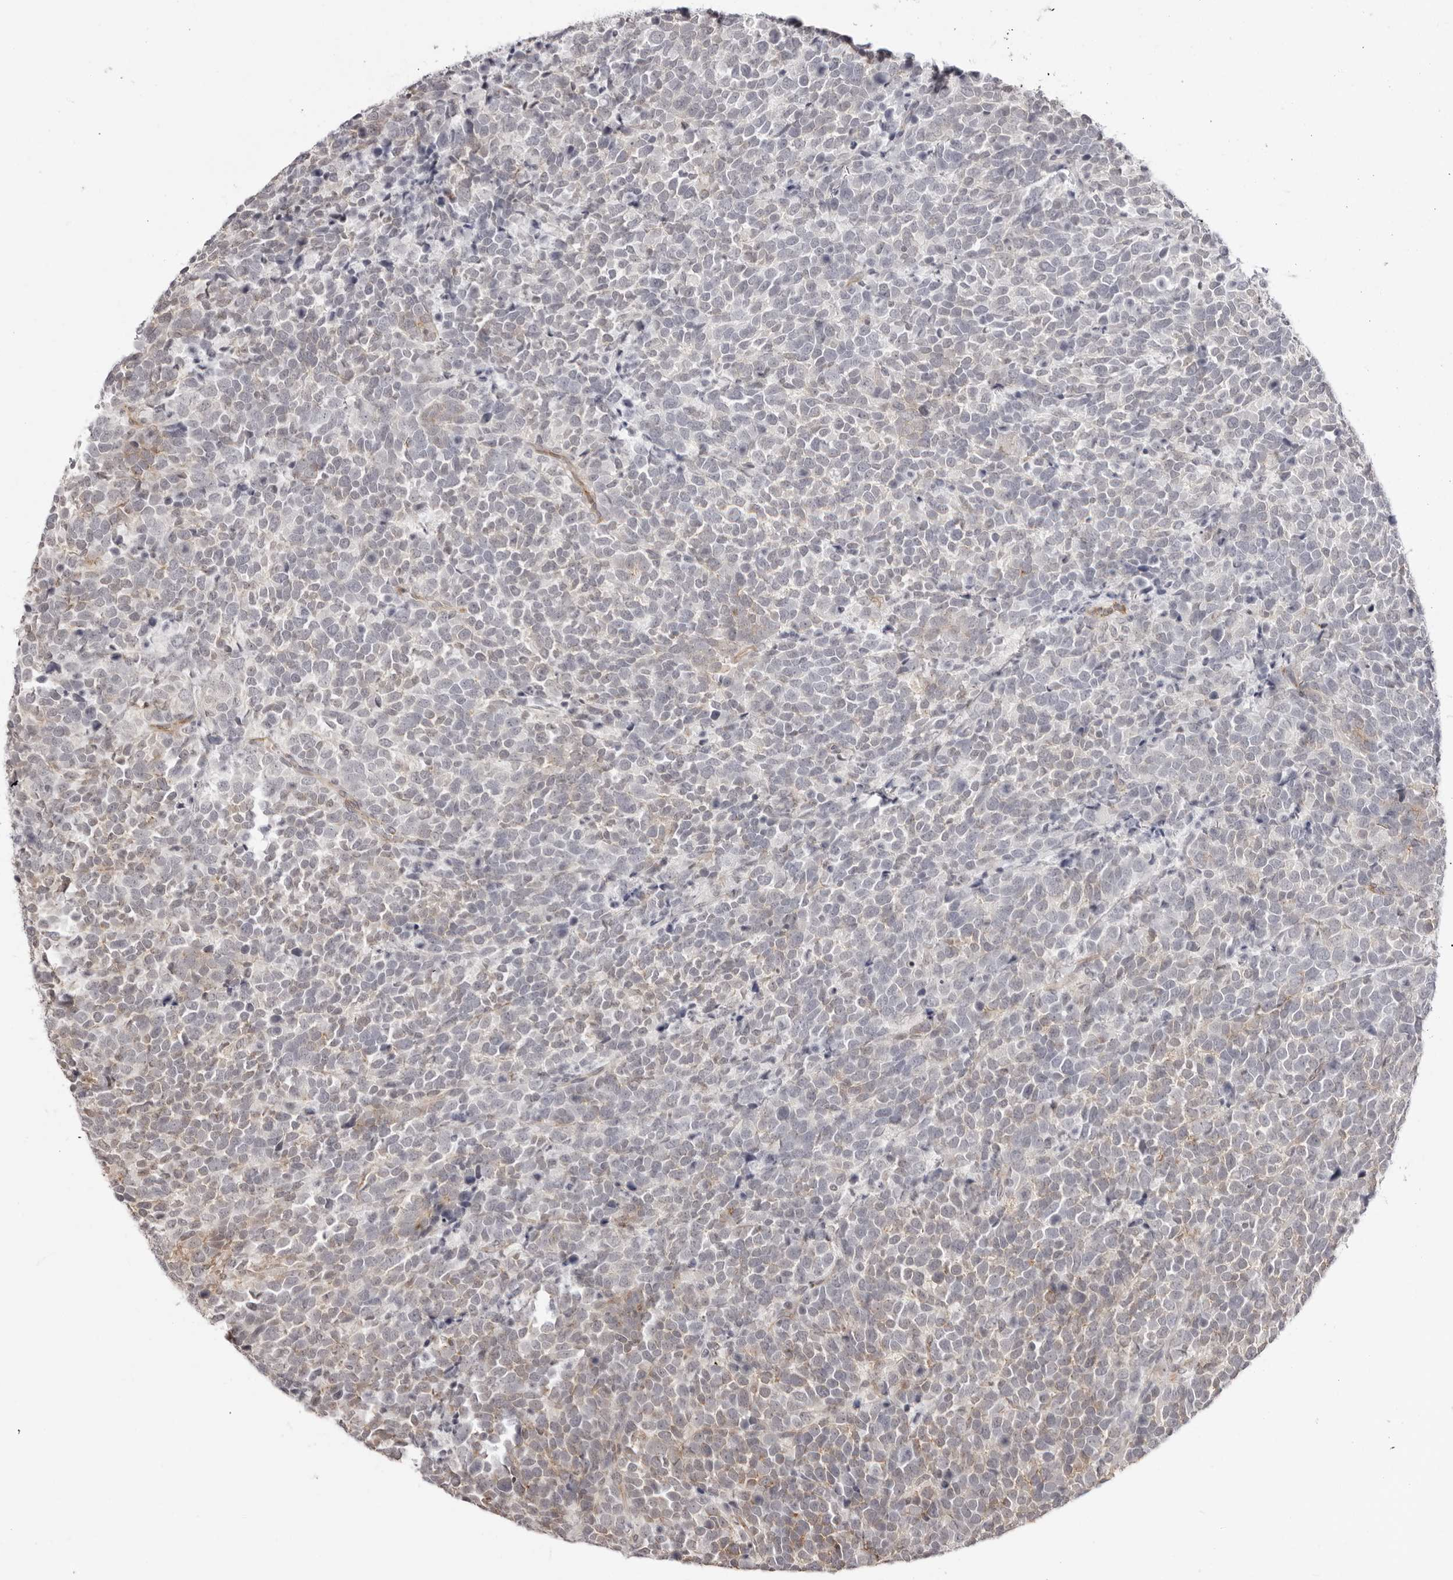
{"staining": {"intensity": "weak", "quantity": "<25%", "location": "cytoplasmic/membranous"}, "tissue": "urothelial cancer", "cell_type": "Tumor cells", "image_type": "cancer", "snomed": [{"axis": "morphology", "description": "Urothelial carcinoma, High grade"}, {"axis": "topography", "description": "Urinary bladder"}], "caption": "The micrograph reveals no significant expression in tumor cells of high-grade urothelial carcinoma.", "gene": "TRAPPC3", "patient": {"sex": "female", "age": 82}}